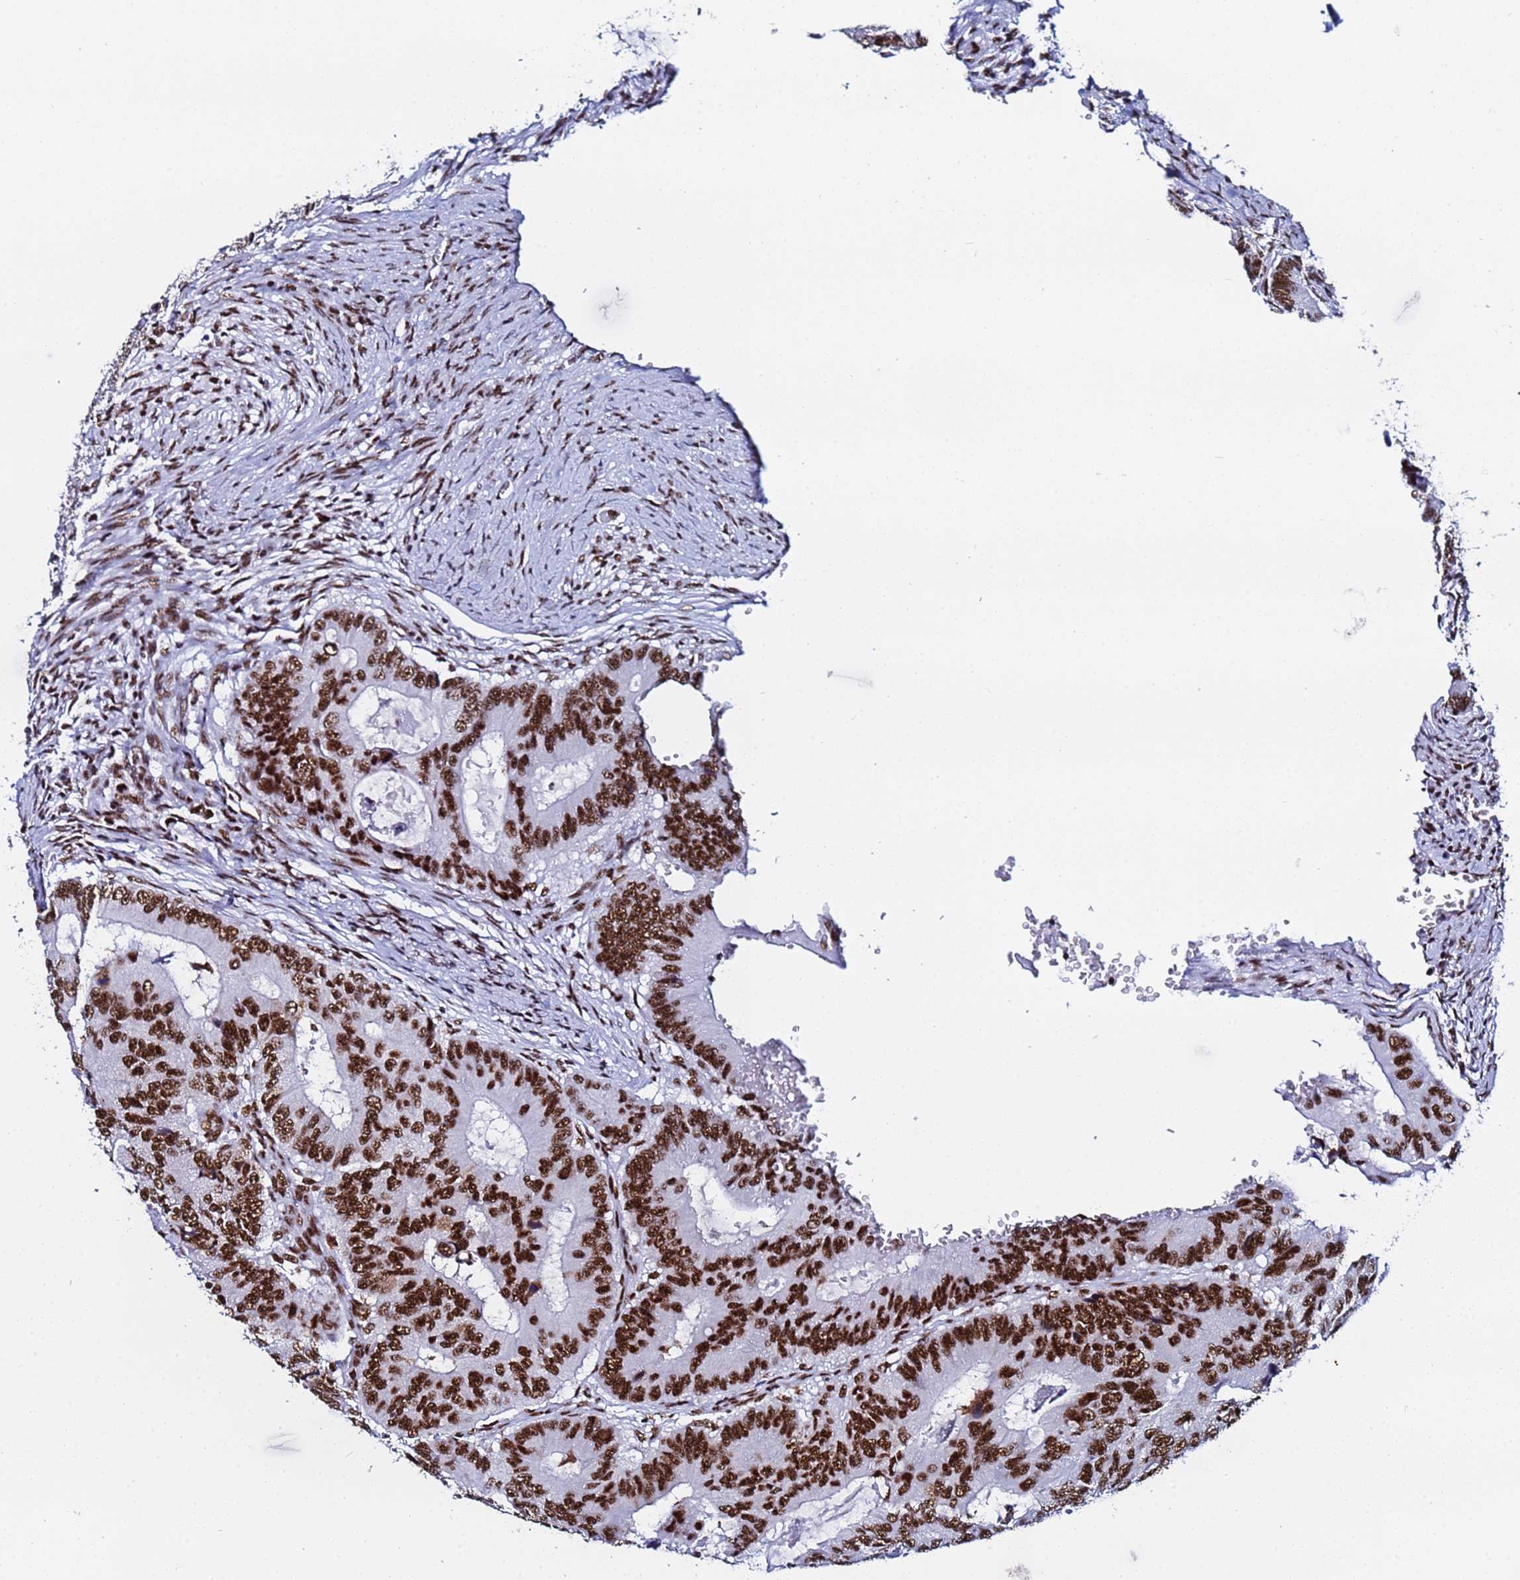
{"staining": {"intensity": "strong", "quantity": ">75%", "location": "nuclear"}, "tissue": "colorectal cancer", "cell_type": "Tumor cells", "image_type": "cancer", "snomed": [{"axis": "morphology", "description": "Adenocarcinoma, NOS"}, {"axis": "topography", "description": "Colon"}], "caption": "DAB (3,3'-diaminobenzidine) immunohistochemical staining of human colorectal cancer (adenocarcinoma) reveals strong nuclear protein staining in approximately >75% of tumor cells. The staining was performed using DAB (3,3'-diaminobenzidine) to visualize the protein expression in brown, while the nuclei were stained in blue with hematoxylin (Magnification: 20x).", "gene": "SNRPA1", "patient": {"sex": "male", "age": 85}}